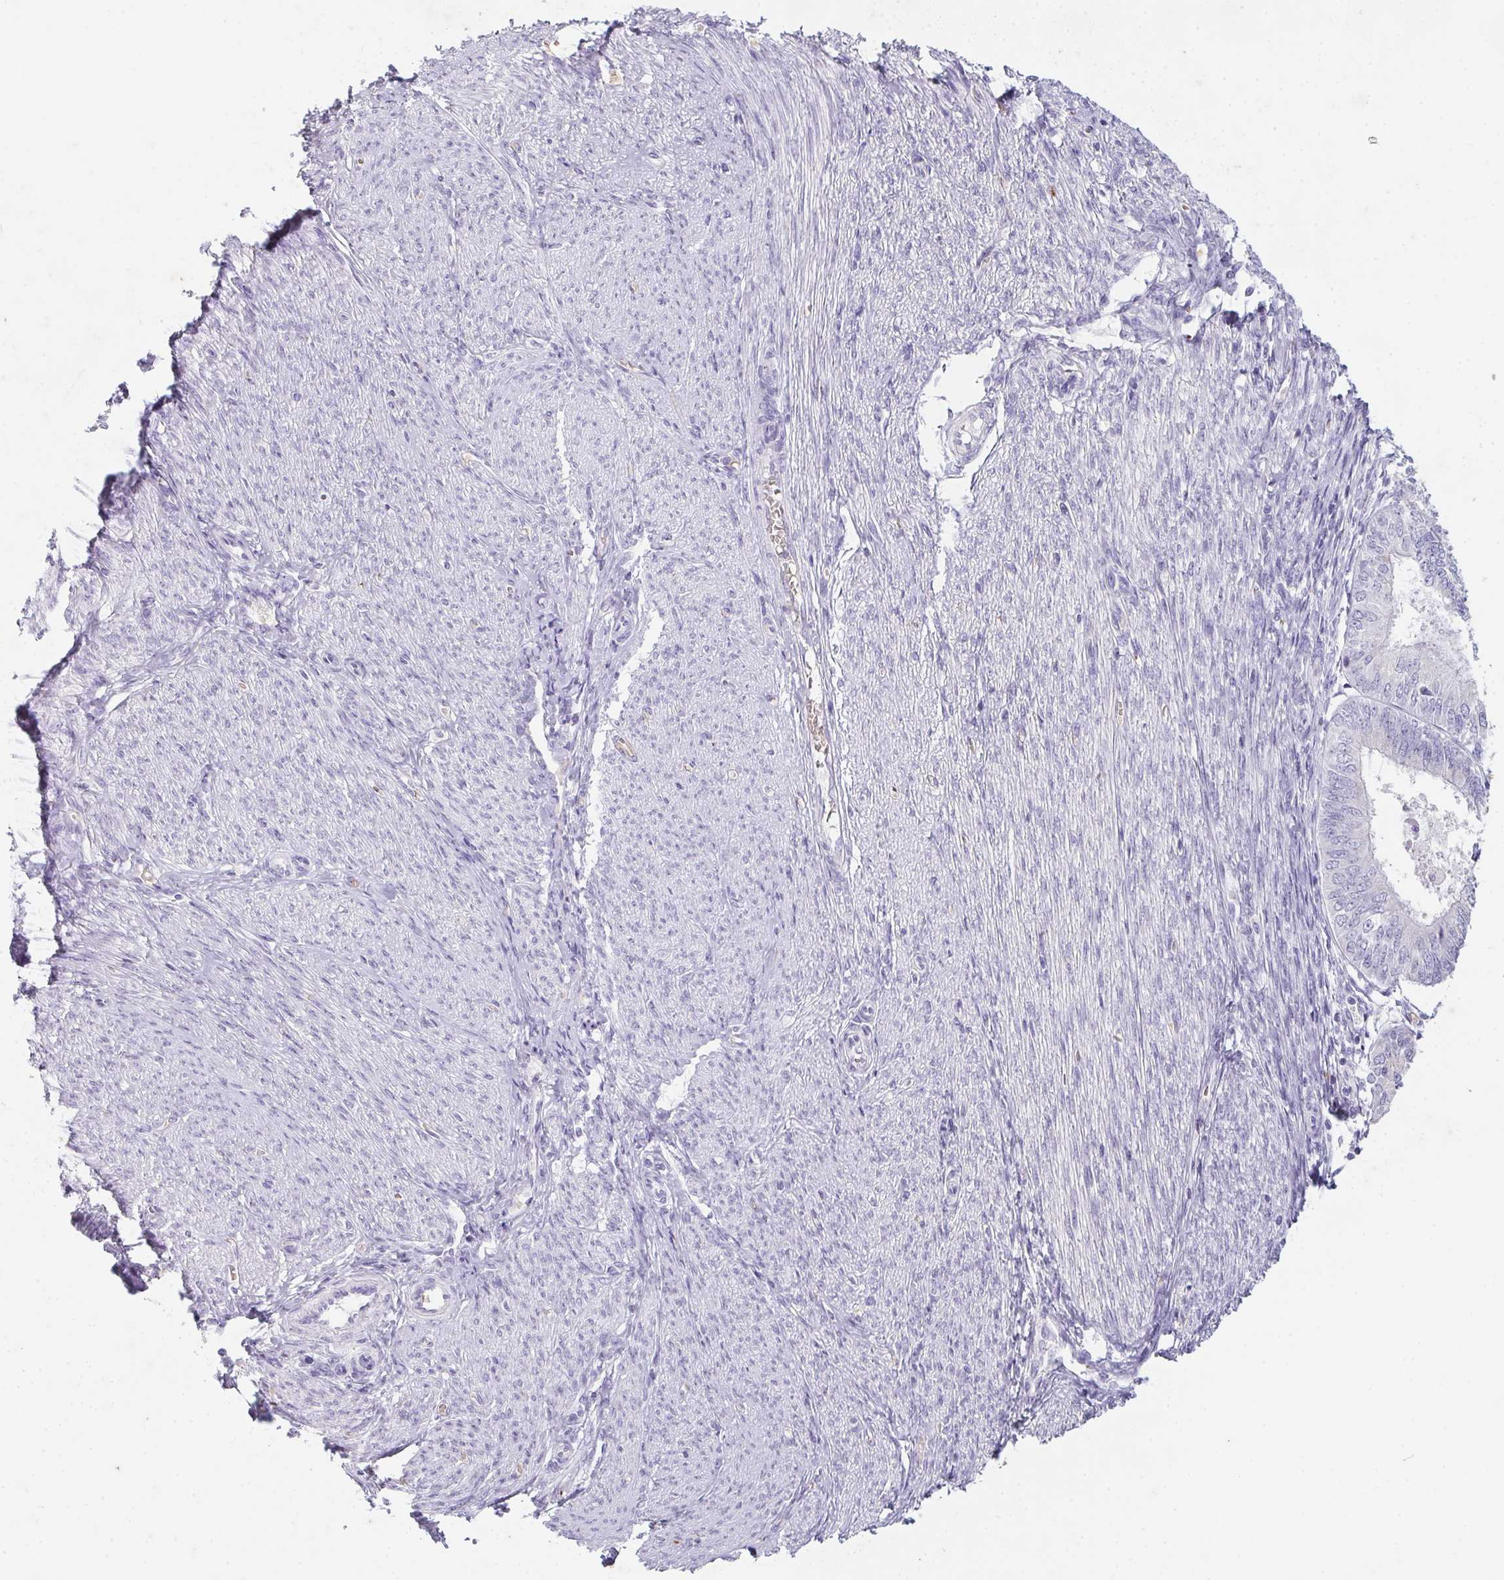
{"staining": {"intensity": "negative", "quantity": "none", "location": "none"}, "tissue": "endometrial cancer", "cell_type": "Tumor cells", "image_type": "cancer", "snomed": [{"axis": "morphology", "description": "Adenocarcinoma, NOS"}, {"axis": "topography", "description": "Endometrium"}], "caption": "The photomicrograph shows no significant expression in tumor cells of endometrial cancer.", "gene": "DCD", "patient": {"sex": "female", "age": 58}}